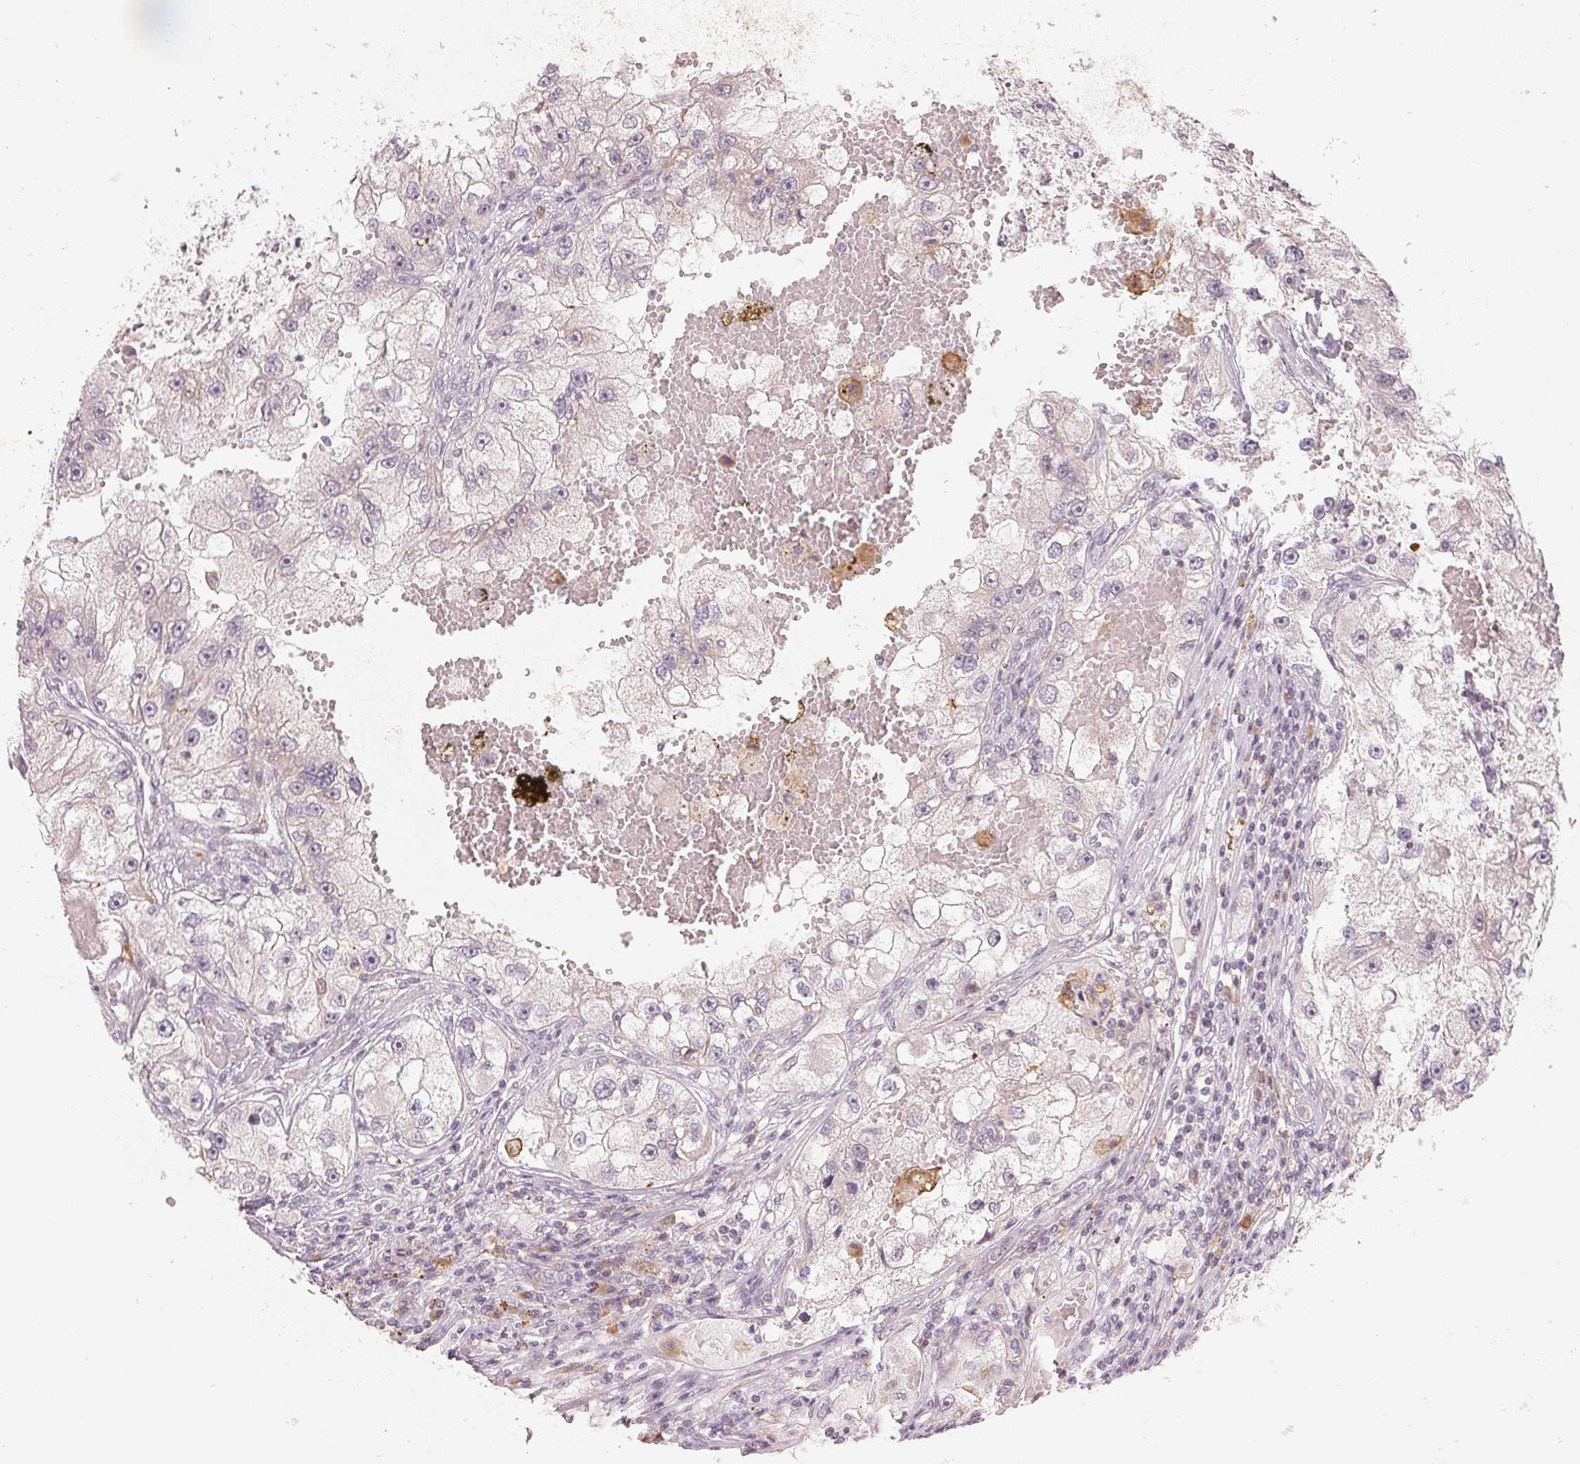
{"staining": {"intensity": "negative", "quantity": "none", "location": "none"}, "tissue": "renal cancer", "cell_type": "Tumor cells", "image_type": "cancer", "snomed": [{"axis": "morphology", "description": "Adenocarcinoma, NOS"}, {"axis": "topography", "description": "Kidney"}], "caption": "Tumor cells are negative for protein expression in human renal adenocarcinoma.", "gene": "DENND2C", "patient": {"sex": "male", "age": 63}}